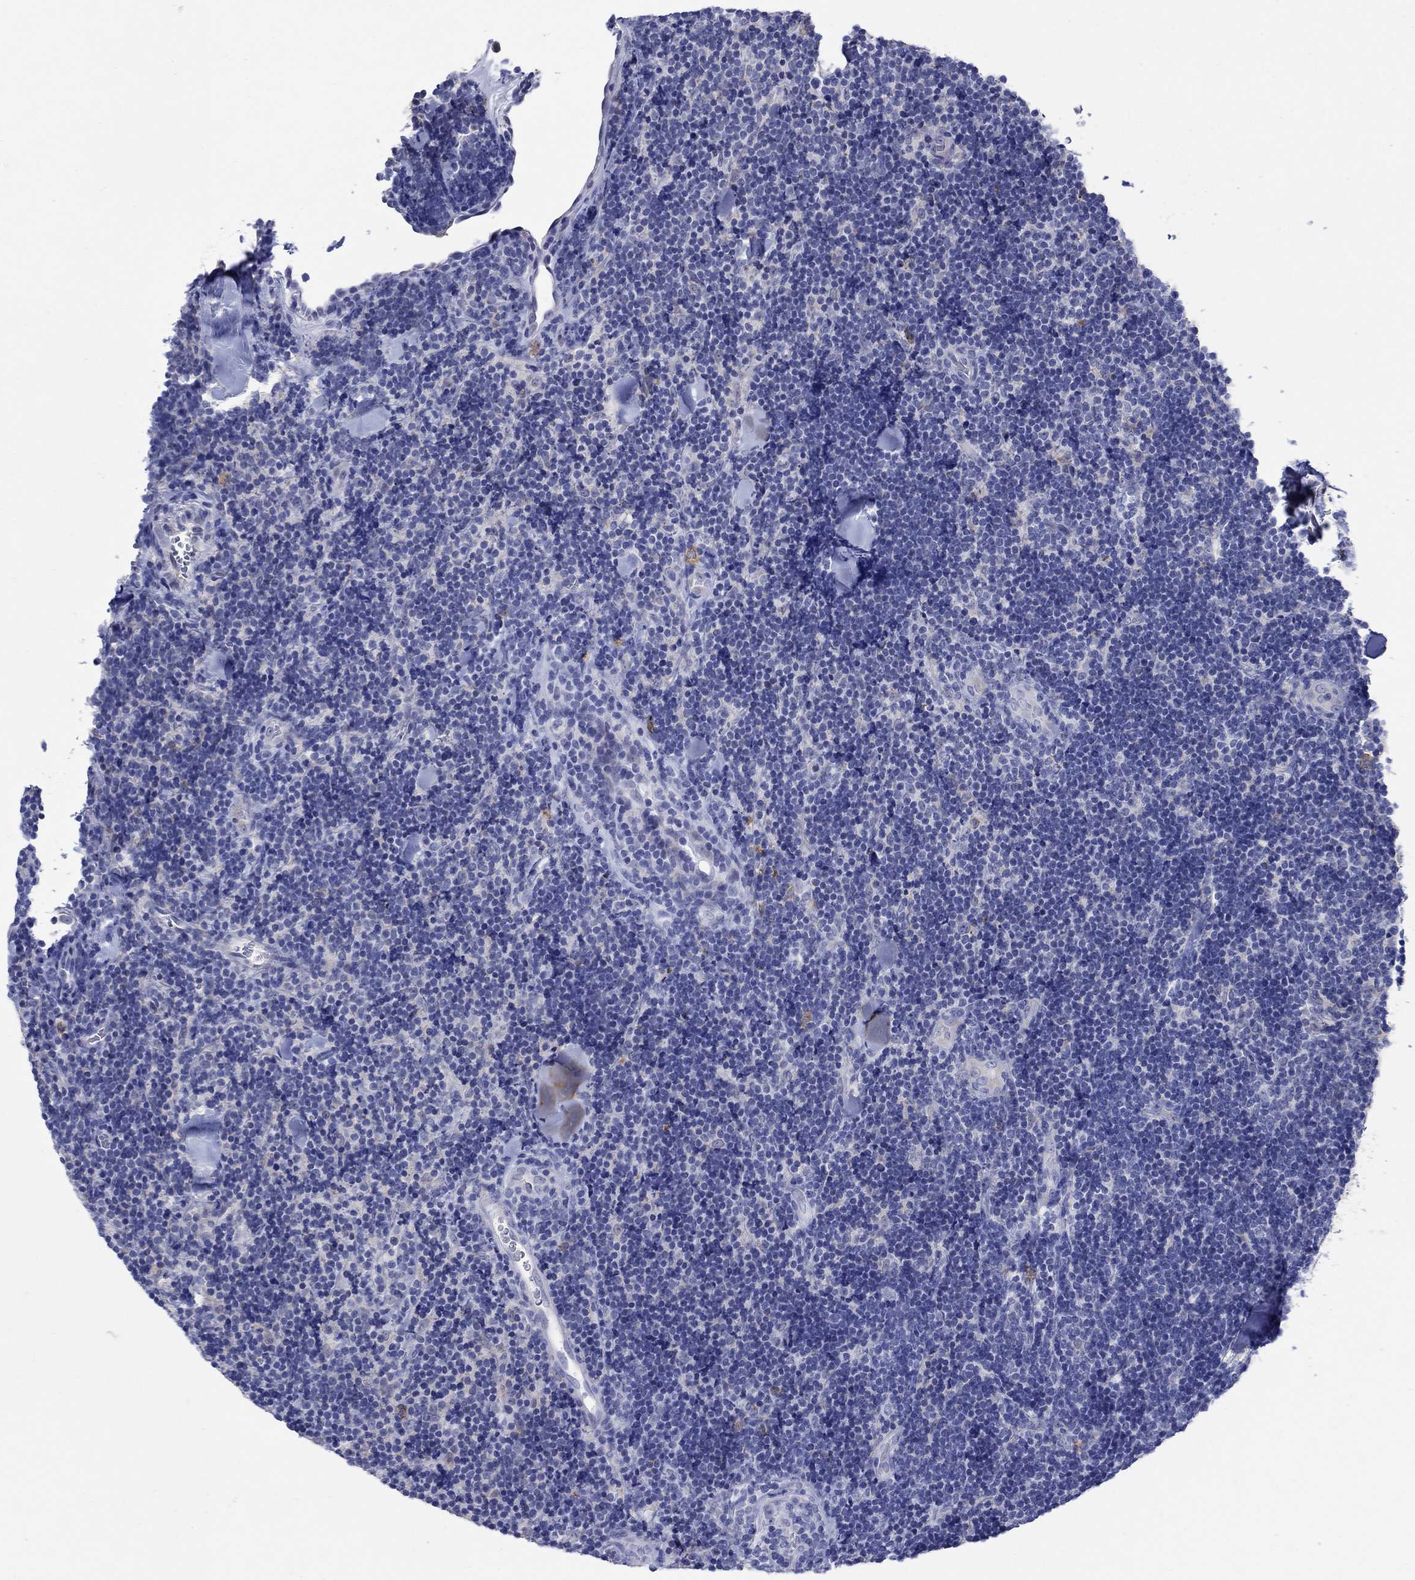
{"staining": {"intensity": "negative", "quantity": "none", "location": "none"}, "tissue": "lymphoma", "cell_type": "Tumor cells", "image_type": "cancer", "snomed": [{"axis": "morphology", "description": "Malignant lymphoma, non-Hodgkin's type, Low grade"}, {"axis": "topography", "description": "Lymph node"}], "caption": "Human low-grade malignant lymphoma, non-Hodgkin's type stained for a protein using immunohistochemistry demonstrates no expression in tumor cells.", "gene": "REEP2", "patient": {"sex": "female", "age": 56}}